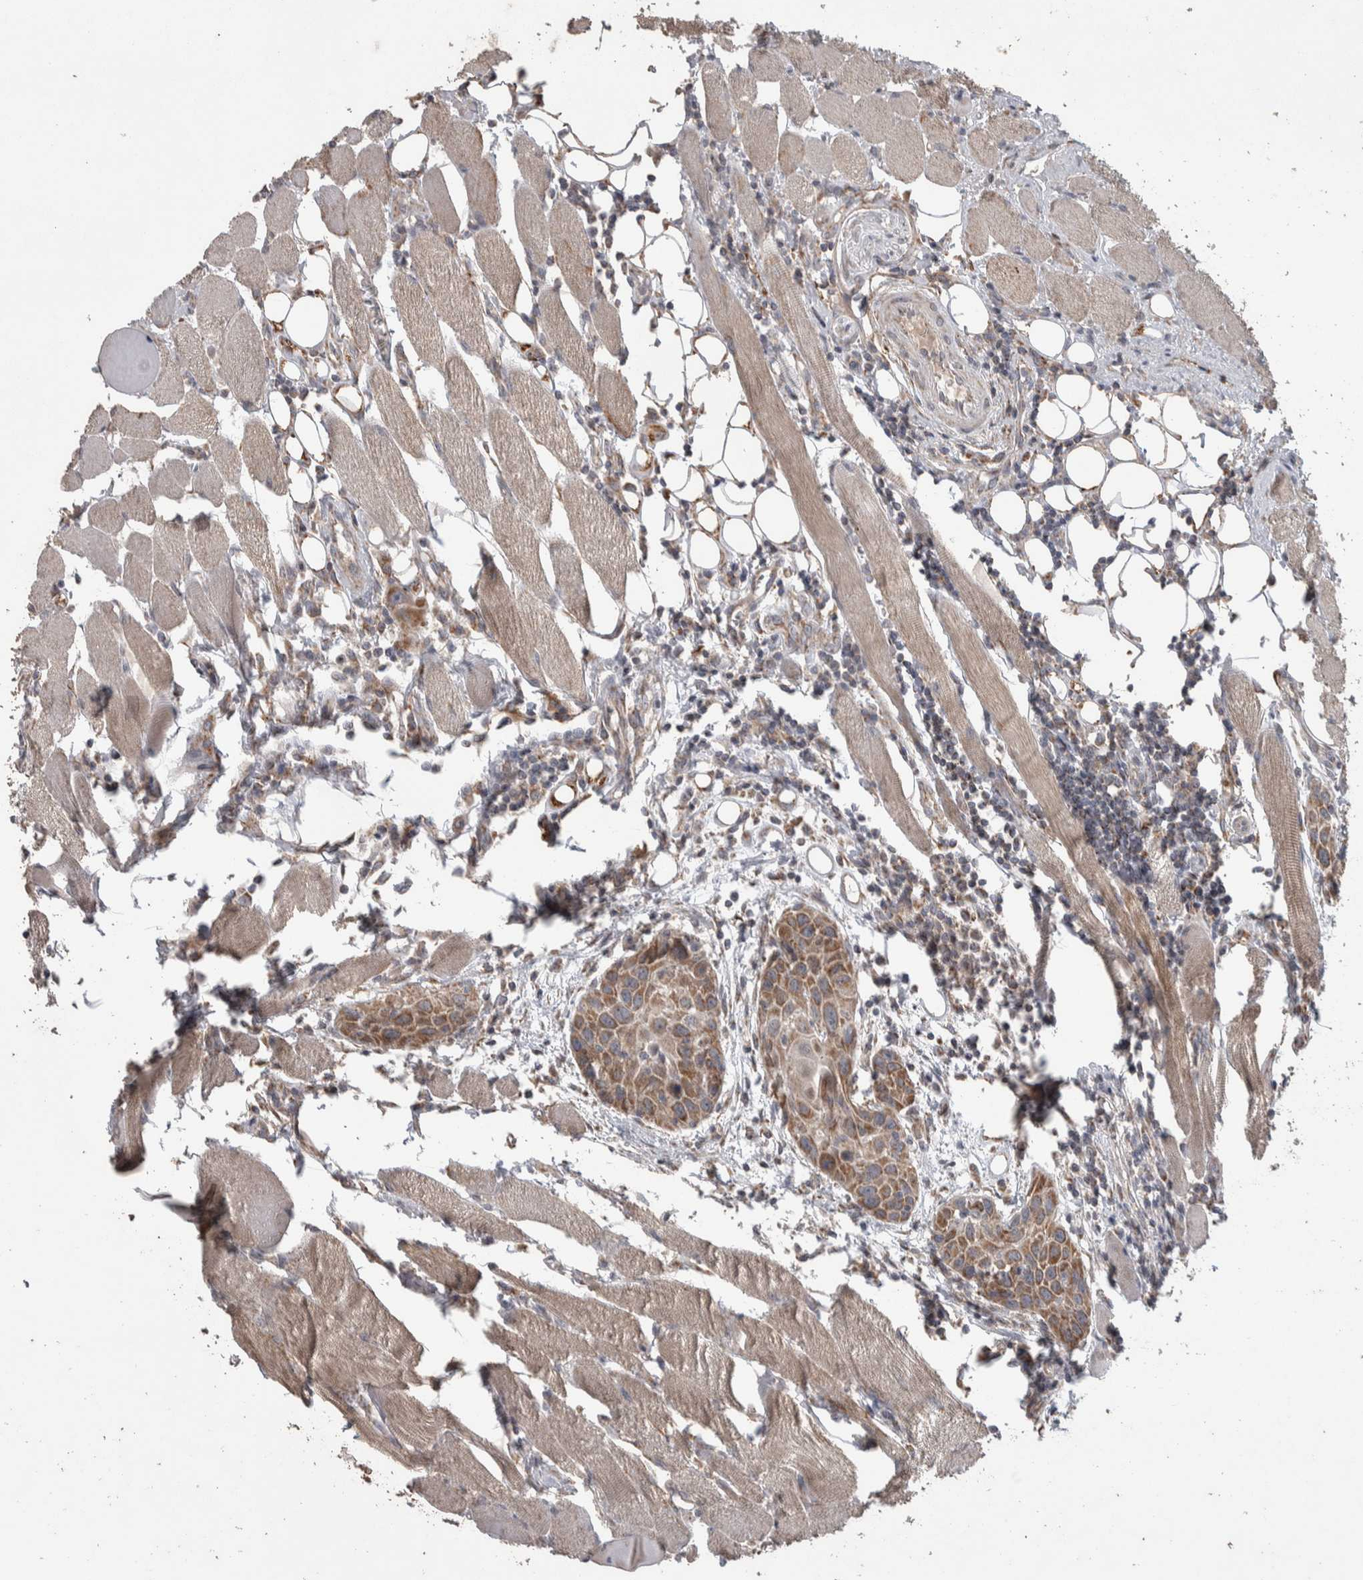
{"staining": {"intensity": "moderate", "quantity": ">75%", "location": "cytoplasmic/membranous"}, "tissue": "head and neck cancer", "cell_type": "Tumor cells", "image_type": "cancer", "snomed": [{"axis": "morphology", "description": "Squamous cell carcinoma, NOS"}, {"axis": "topography", "description": "Oral tissue"}, {"axis": "topography", "description": "Head-Neck"}], "caption": "Brown immunohistochemical staining in head and neck squamous cell carcinoma shows moderate cytoplasmic/membranous expression in about >75% of tumor cells.", "gene": "SCO1", "patient": {"sex": "female", "age": 50}}